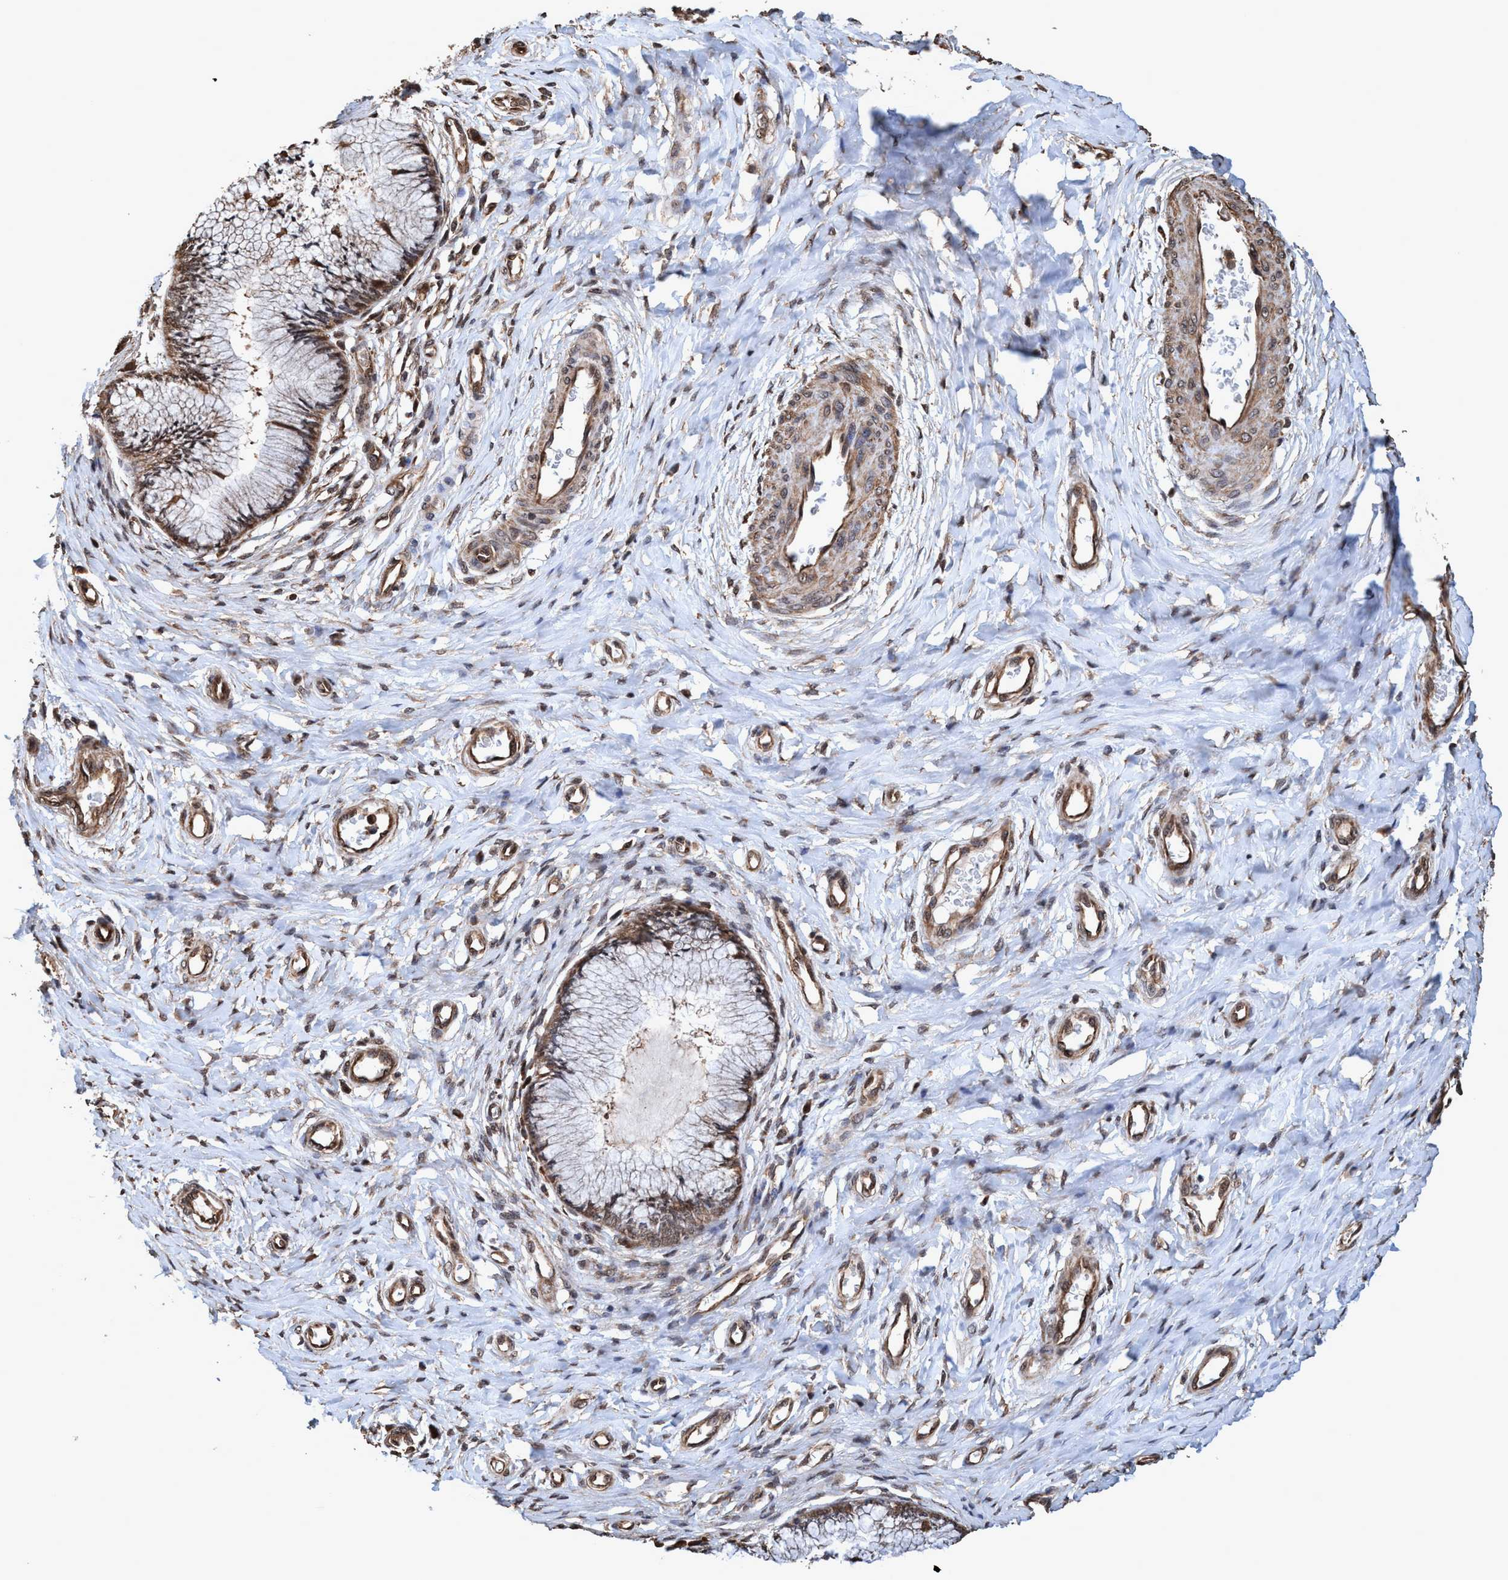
{"staining": {"intensity": "moderate", "quantity": ">75%", "location": "cytoplasmic/membranous"}, "tissue": "cervix", "cell_type": "Glandular cells", "image_type": "normal", "snomed": [{"axis": "morphology", "description": "Normal tissue, NOS"}, {"axis": "topography", "description": "Cervix"}], "caption": "A brown stain labels moderate cytoplasmic/membranous staining of a protein in glandular cells of normal cervix.", "gene": "TRPC7", "patient": {"sex": "female", "age": 55}}